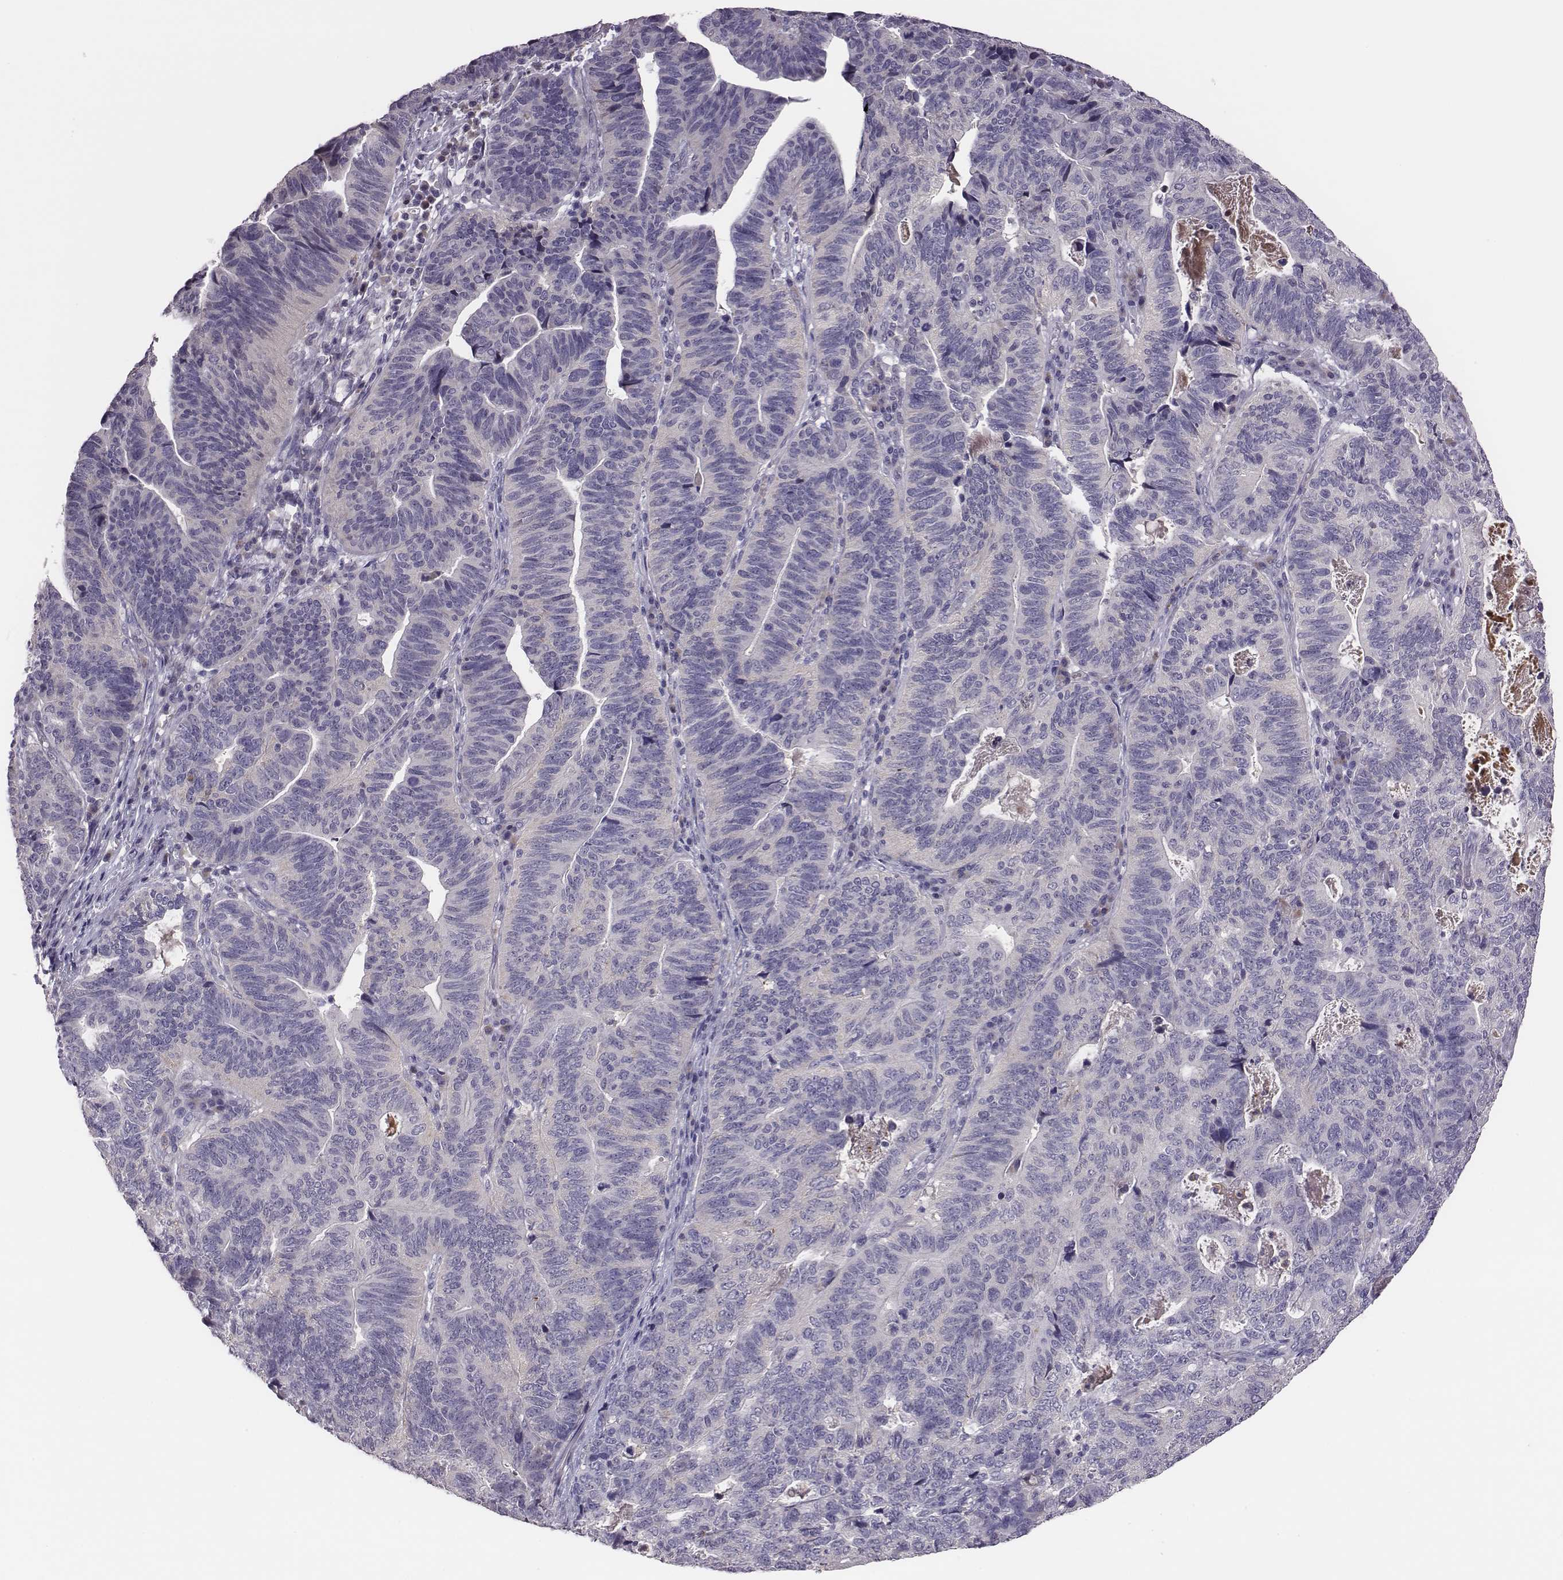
{"staining": {"intensity": "negative", "quantity": "none", "location": "none"}, "tissue": "stomach cancer", "cell_type": "Tumor cells", "image_type": "cancer", "snomed": [{"axis": "morphology", "description": "Adenocarcinoma, NOS"}, {"axis": "topography", "description": "Stomach, upper"}], "caption": "DAB (3,3'-diaminobenzidine) immunohistochemical staining of human adenocarcinoma (stomach) displays no significant positivity in tumor cells.", "gene": "KMO", "patient": {"sex": "female", "age": 67}}